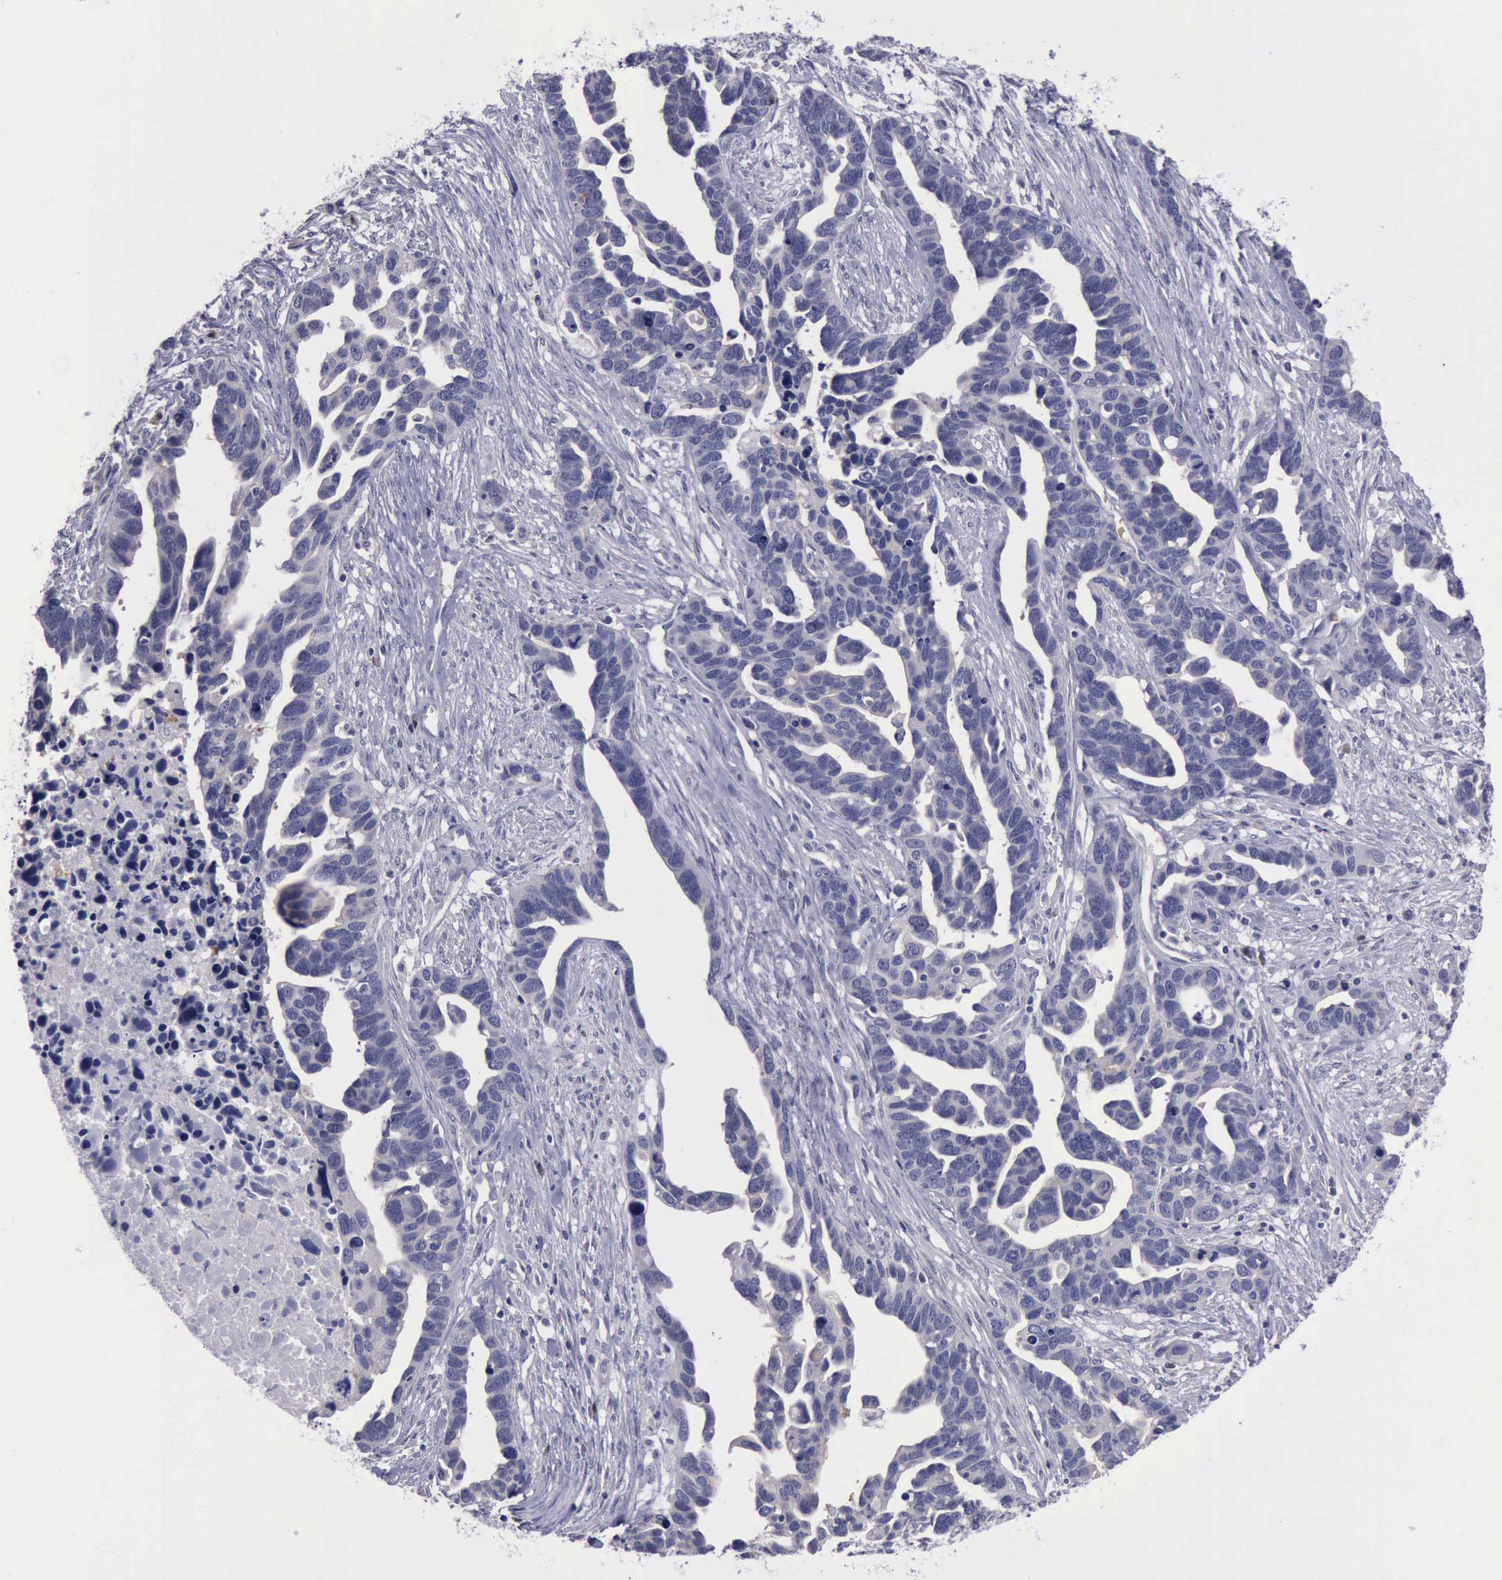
{"staining": {"intensity": "negative", "quantity": "none", "location": "none"}, "tissue": "ovarian cancer", "cell_type": "Tumor cells", "image_type": "cancer", "snomed": [{"axis": "morphology", "description": "Cystadenocarcinoma, serous, NOS"}, {"axis": "topography", "description": "Ovary"}], "caption": "Immunohistochemistry of human serous cystadenocarcinoma (ovarian) demonstrates no expression in tumor cells. (Stains: DAB IHC with hematoxylin counter stain, Microscopy: brightfield microscopy at high magnification).", "gene": "CEP128", "patient": {"sex": "female", "age": 54}}